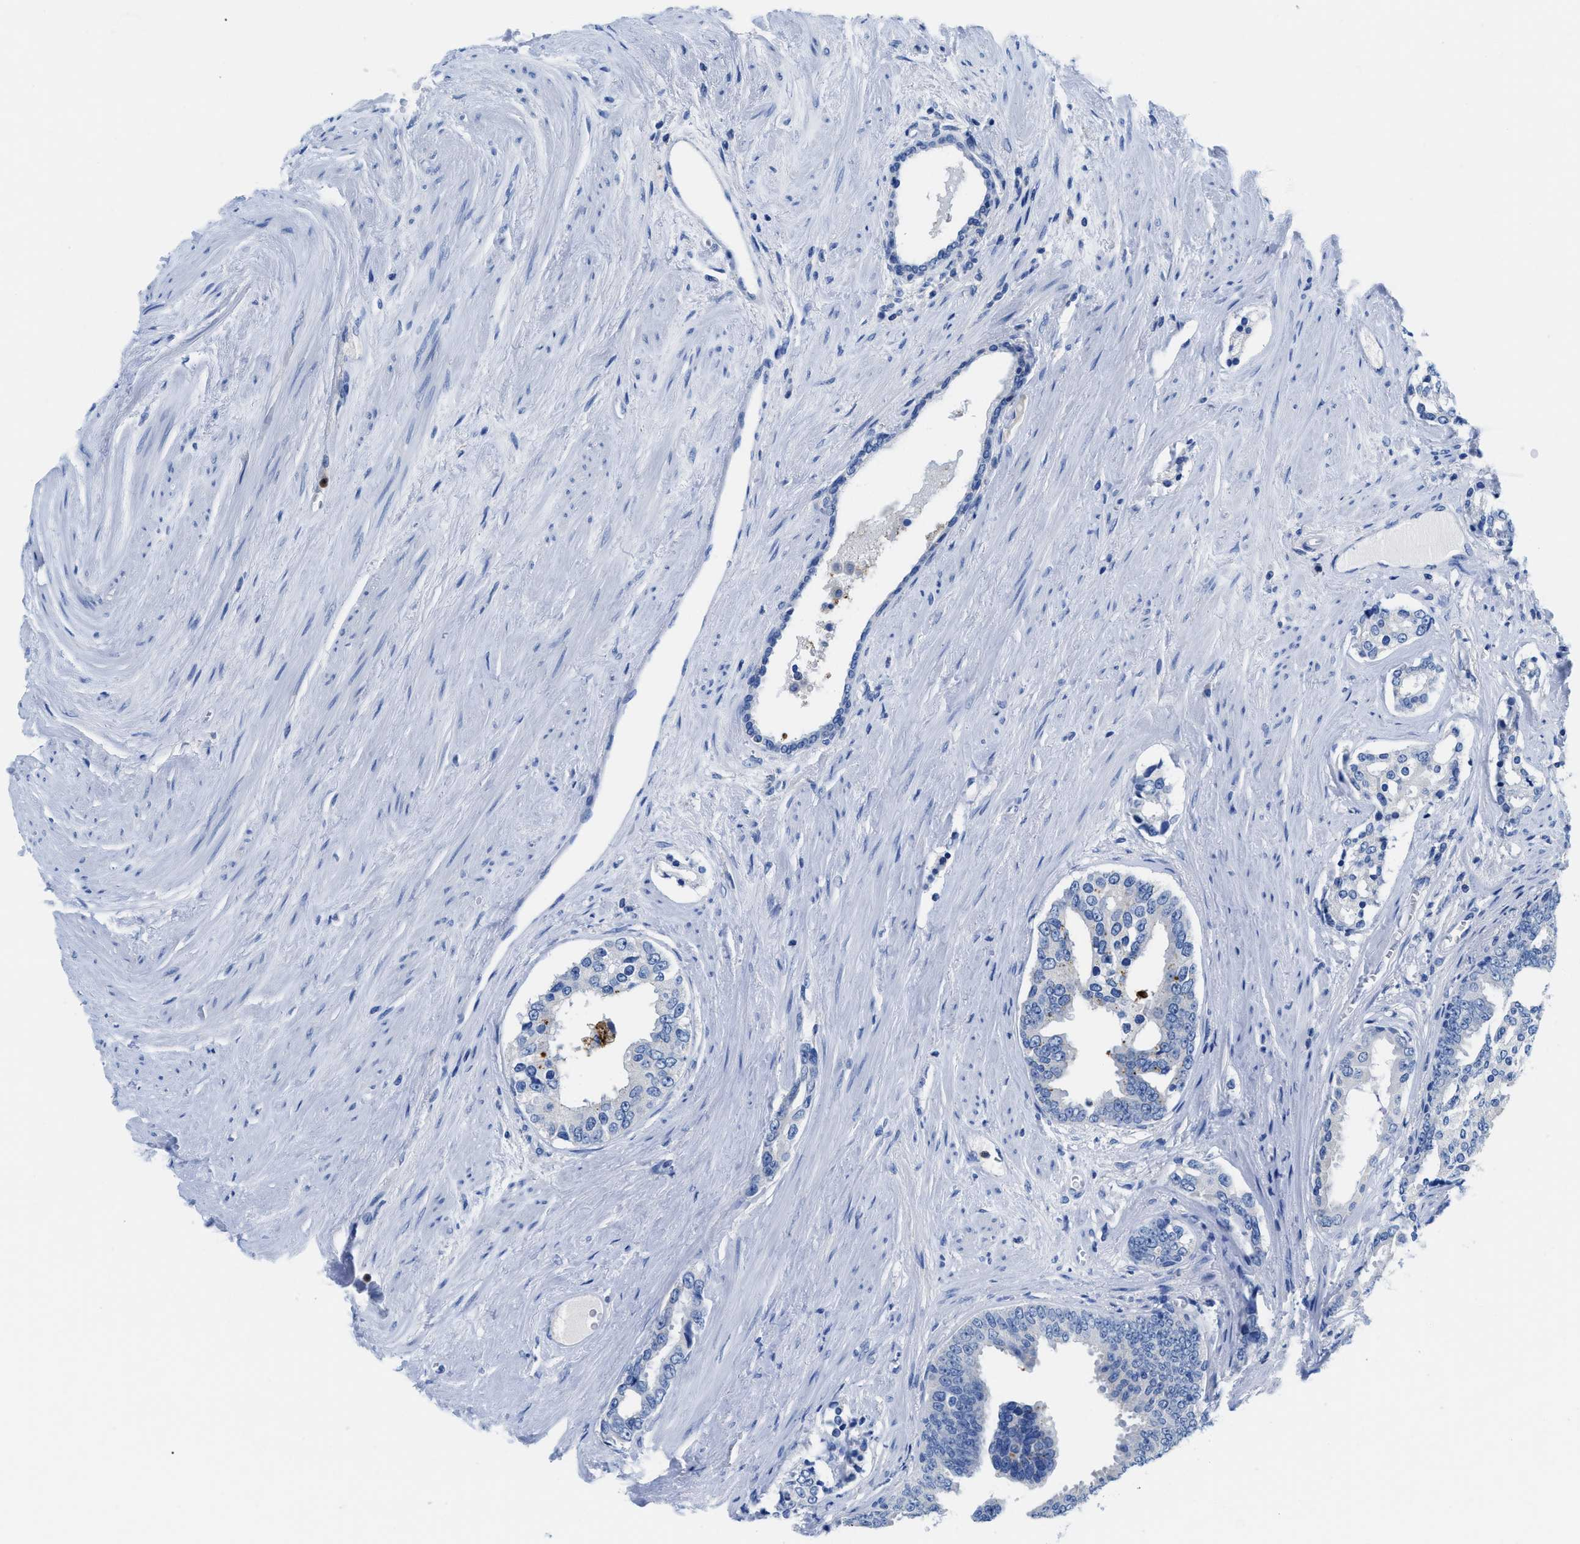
{"staining": {"intensity": "negative", "quantity": "none", "location": "none"}, "tissue": "prostate cancer", "cell_type": "Tumor cells", "image_type": "cancer", "snomed": [{"axis": "morphology", "description": "Adenocarcinoma, High grade"}, {"axis": "topography", "description": "Prostate"}], "caption": "The IHC histopathology image has no significant positivity in tumor cells of prostate adenocarcinoma (high-grade) tissue.", "gene": "NEB", "patient": {"sex": "male", "age": 71}}